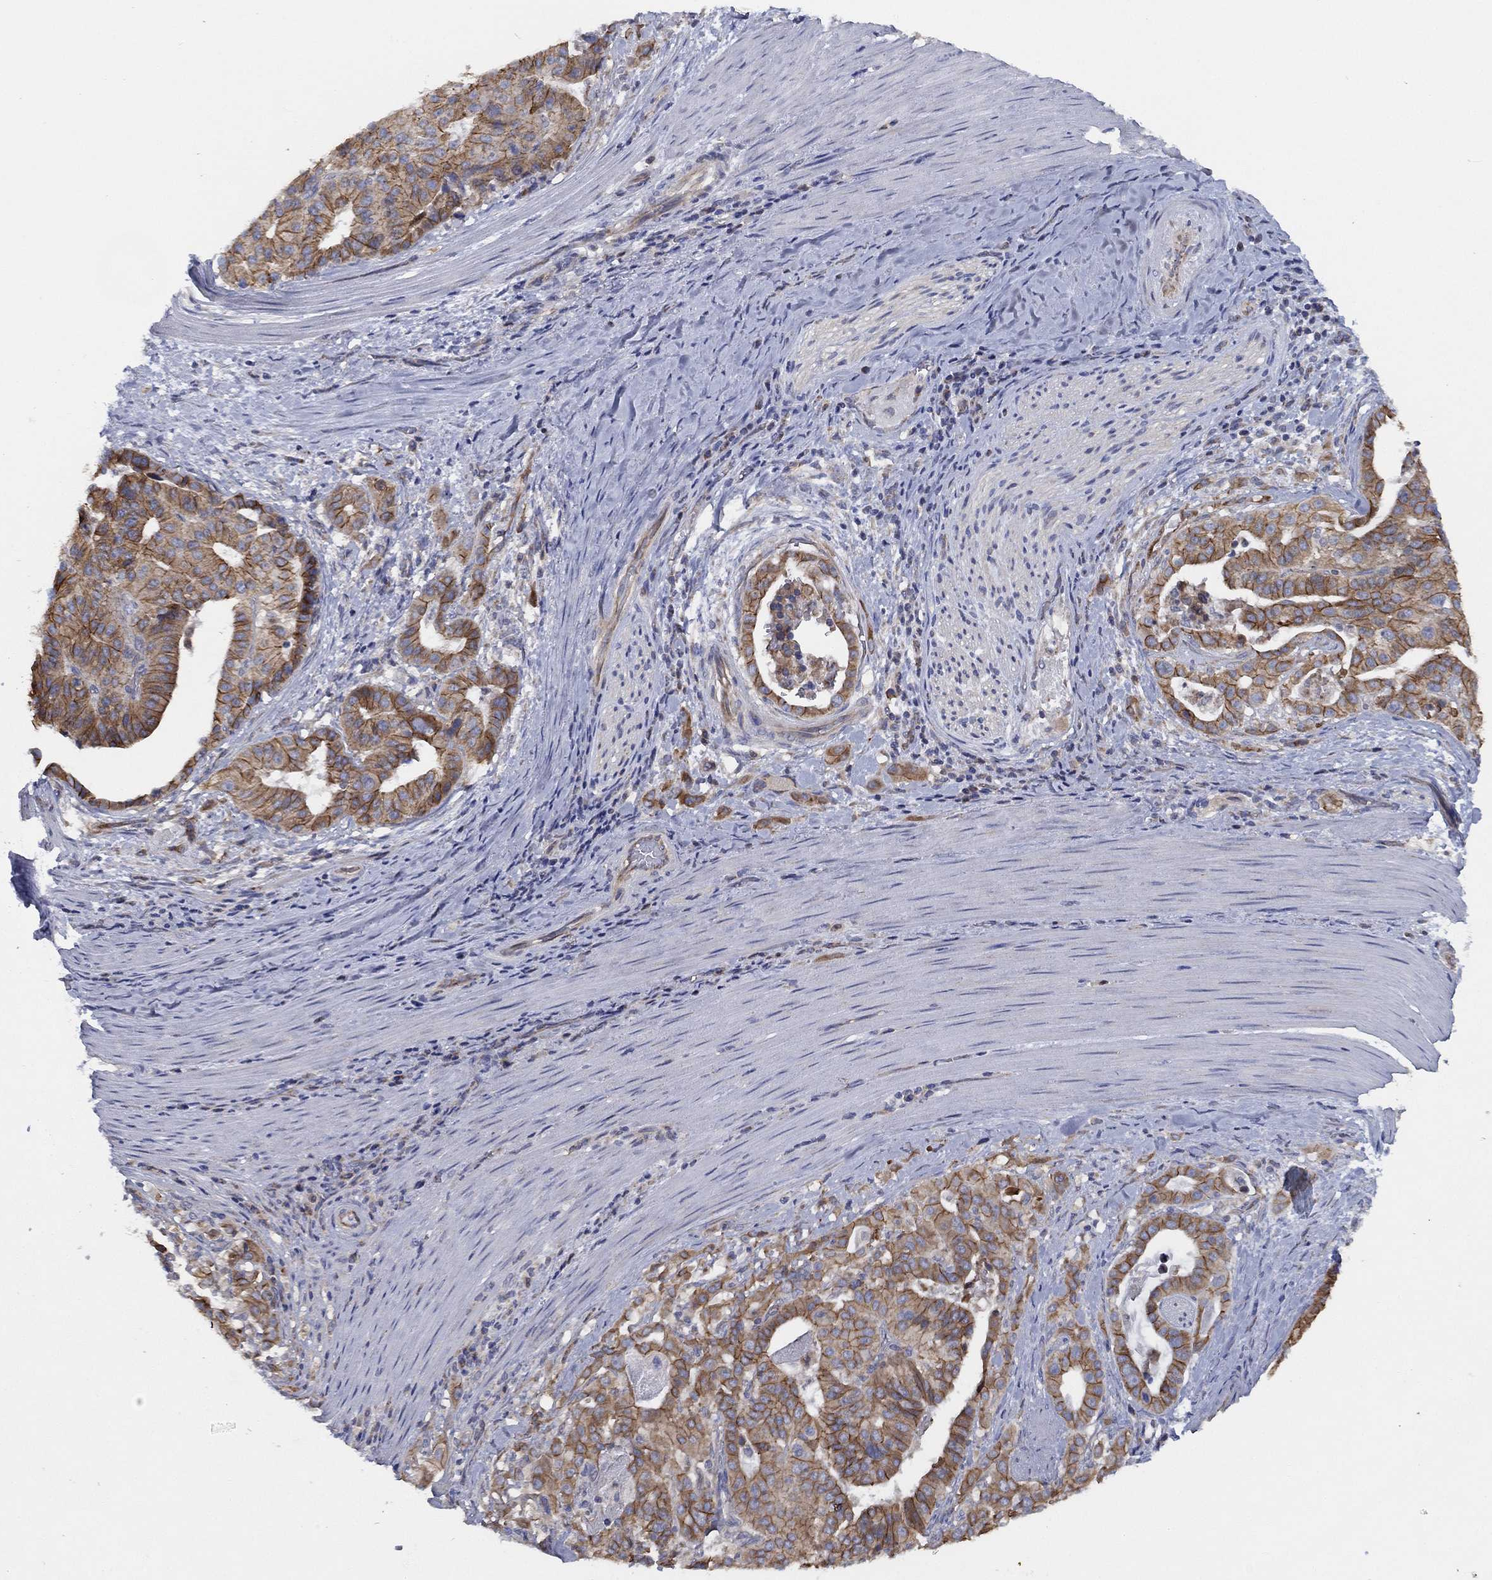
{"staining": {"intensity": "strong", "quantity": ">75%", "location": "cytoplasmic/membranous"}, "tissue": "stomach cancer", "cell_type": "Tumor cells", "image_type": "cancer", "snomed": [{"axis": "morphology", "description": "Adenocarcinoma, NOS"}, {"axis": "topography", "description": "Stomach"}], "caption": "Brown immunohistochemical staining in stomach cancer exhibits strong cytoplasmic/membranous staining in about >75% of tumor cells.", "gene": "ZNF223", "patient": {"sex": "male", "age": 48}}